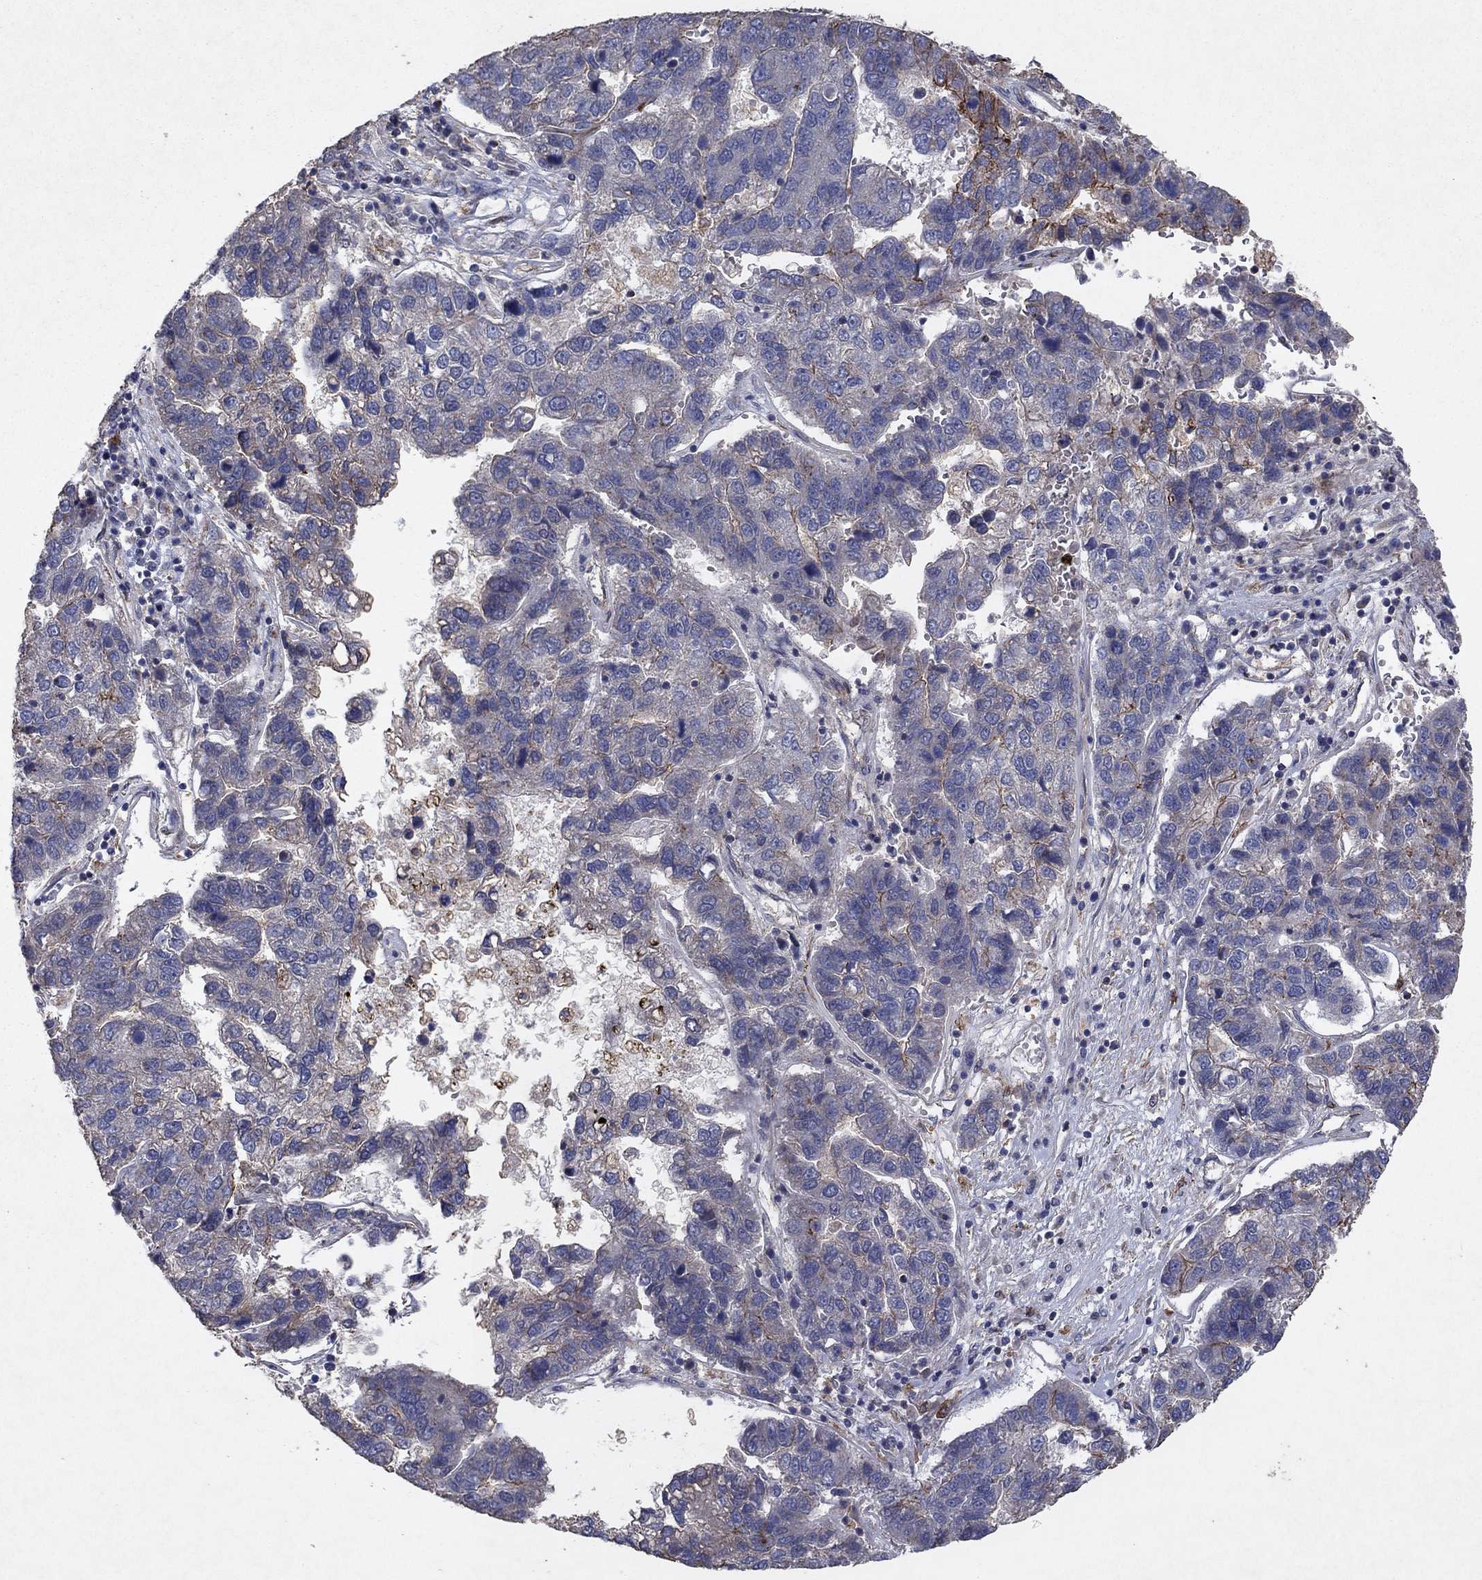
{"staining": {"intensity": "moderate", "quantity": "<25%", "location": "cytoplasmic/membranous"}, "tissue": "pancreatic cancer", "cell_type": "Tumor cells", "image_type": "cancer", "snomed": [{"axis": "morphology", "description": "Adenocarcinoma, NOS"}, {"axis": "topography", "description": "Pancreas"}], "caption": "Immunohistochemical staining of human pancreatic cancer (adenocarcinoma) displays low levels of moderate cytoplasmic/membranous expression in about <25% of tumor cells.", "gene": "FRG1", "patient": {"sex": "female", "age": 61}}